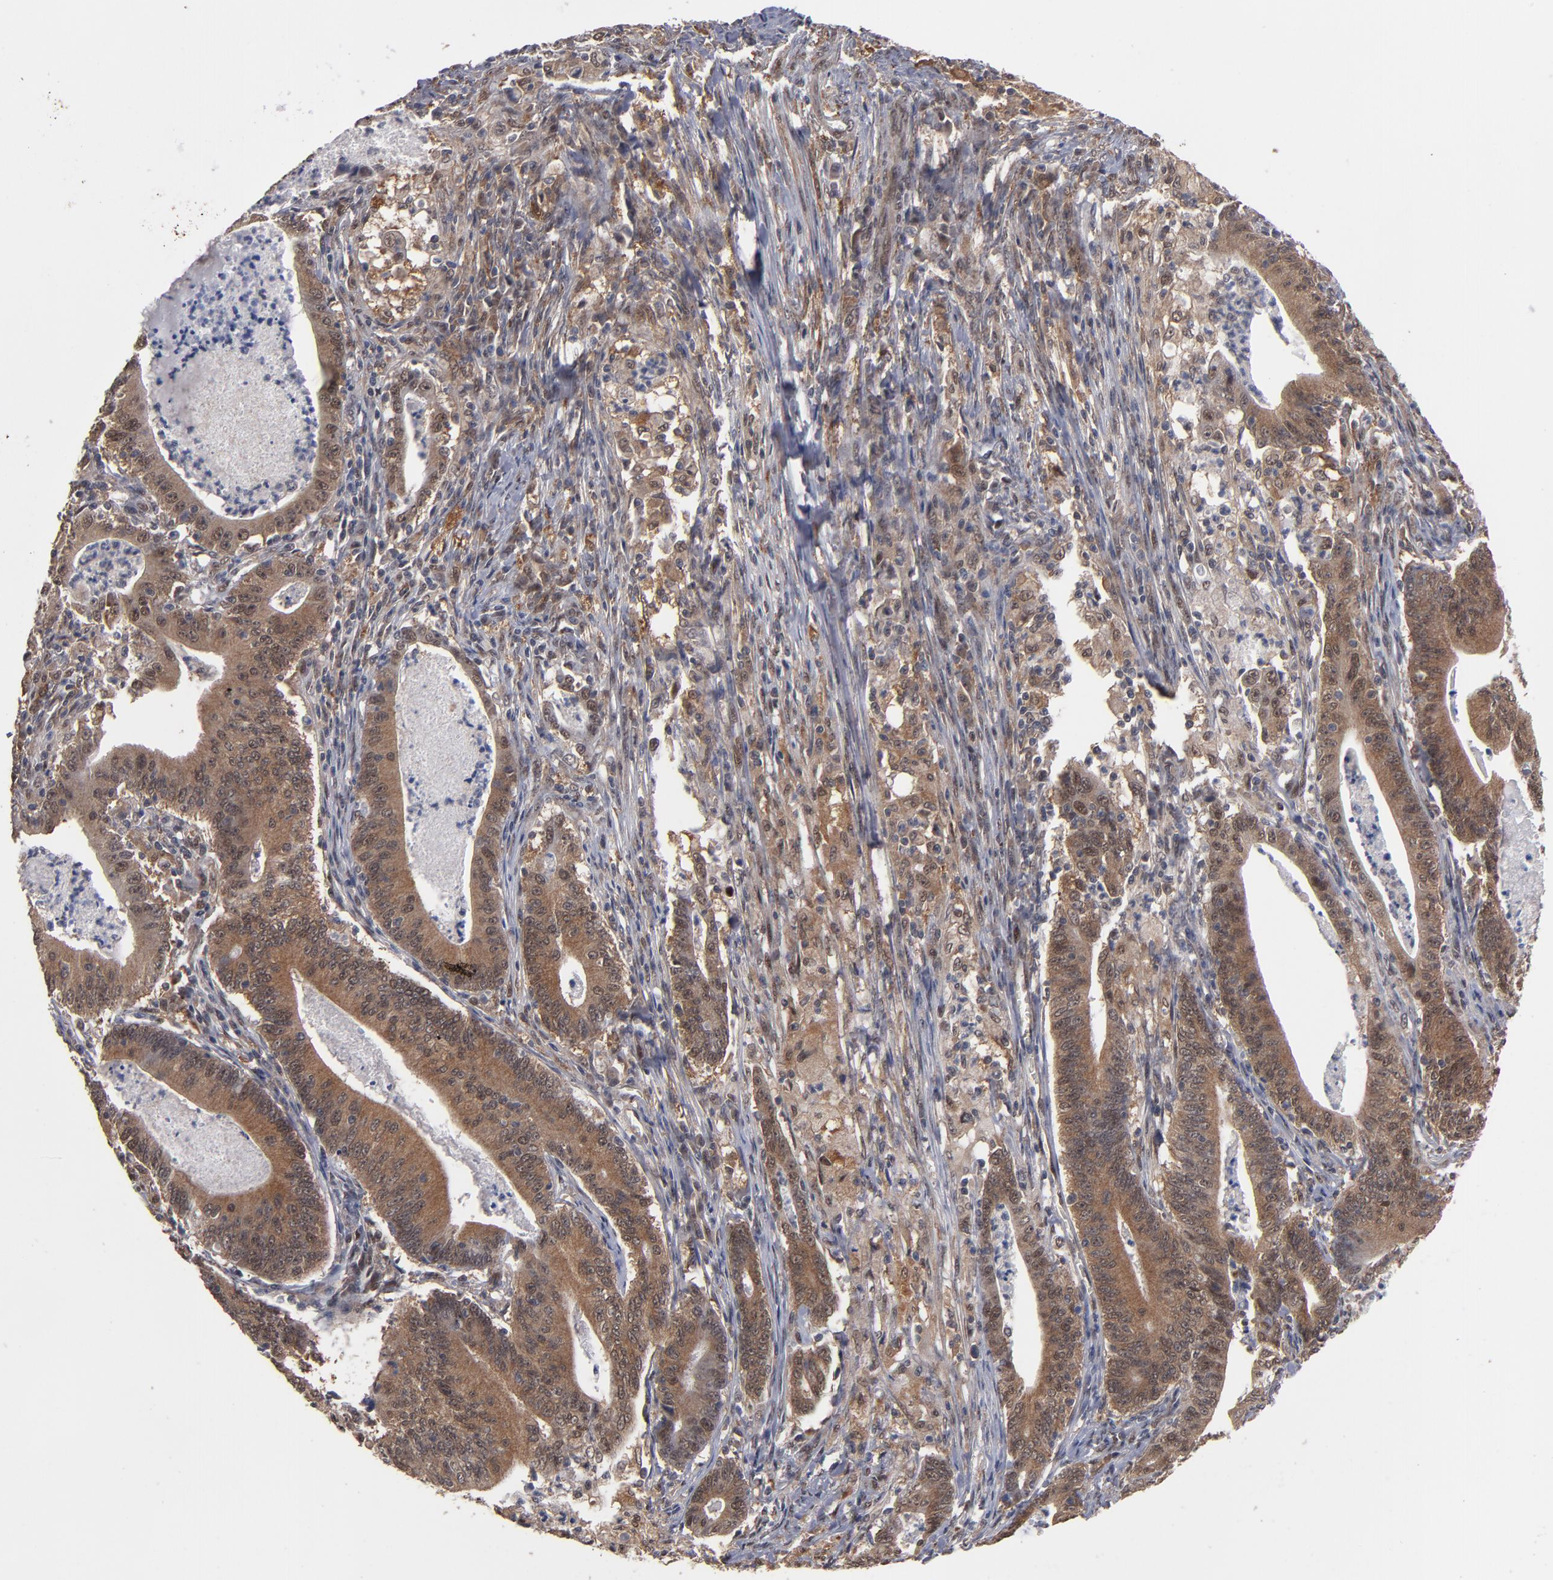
{"staining": {"intensity": "moderate", "quantity": ">75%", "location": "cytoplasmic/membranous,nuclear"}, "tissue": "stomach cancer", "cell_type": "Tumor cells", "image_type": "cancer", "snomed": [{"axis": "morphology", "description": "Adenocarcinoma, NOS"}, {"axis": "topography", "description": "Stomach, lower"}], "caption": "High-power microscopy captured an immunohistochemistry (IHC) histopathology image of adenocarcinoma (stomach), revealing moderate cytoplasmic/membranous and nuclear staining in about >75% of tumor cells. Immunohistochemistry stains the protein of interest in brown and the nuclei are stained blue.", "gene": "HUWE1", "patient": {"sex": "female", "age": 86}}